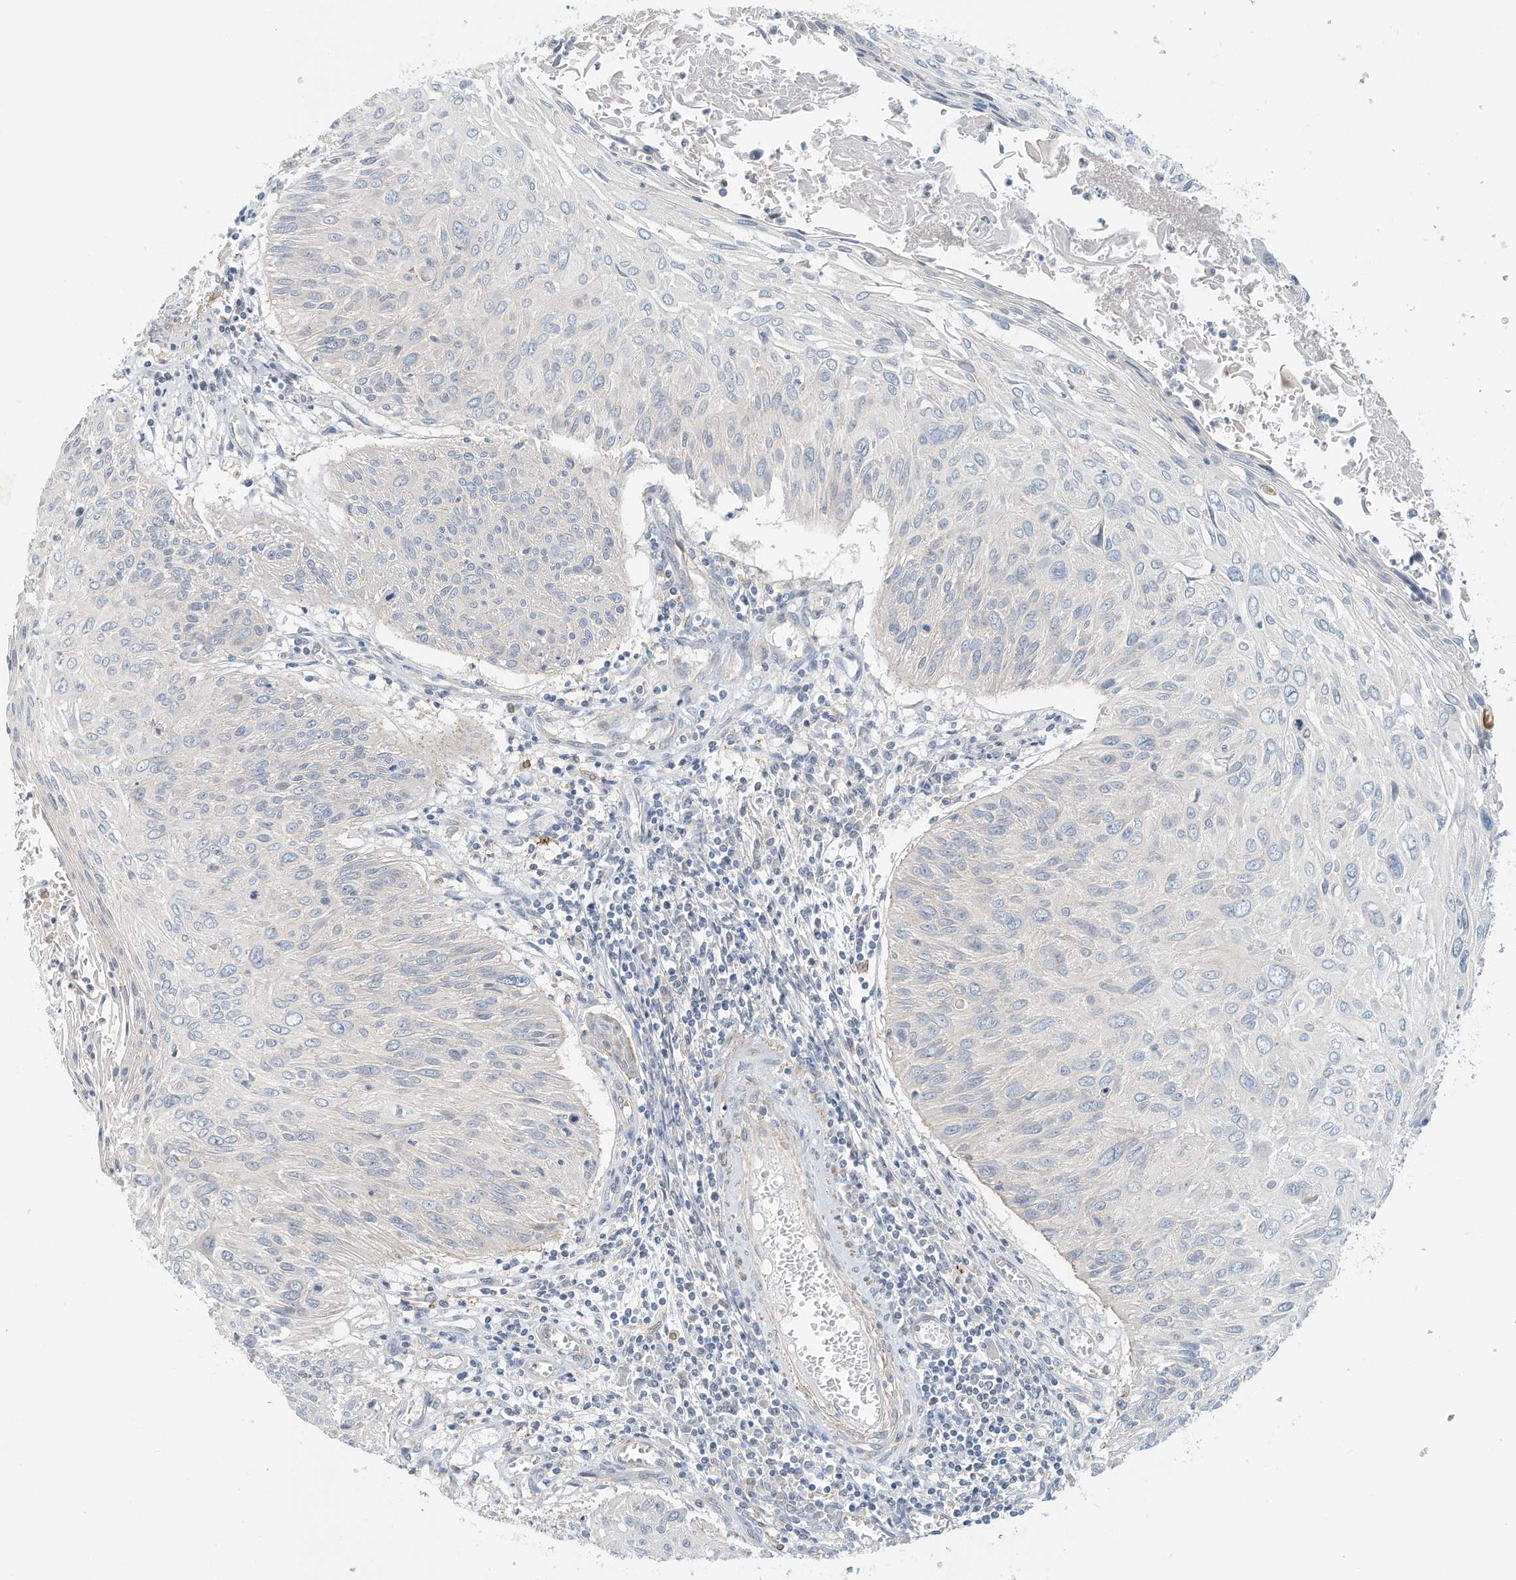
{"staining": {"intensity": "negative", "quantity": "none", "location": "none"}, "tissue": "cervical cancer", "cell_type": "Tumor cells", "image_type": "cancer", "snomed": [{"axis": "morphology", "description": "Squamous cell carcinoma, NOS"}, {"axis": "topography", "description": "Cervix"}], "caption": "Immunohistochemistry of squamous cell carcinoma (cervical) demonstrates no positivity in tumor cells.", "gene": "MICAL1", "patient": {"sex": "female", "age": 51}}